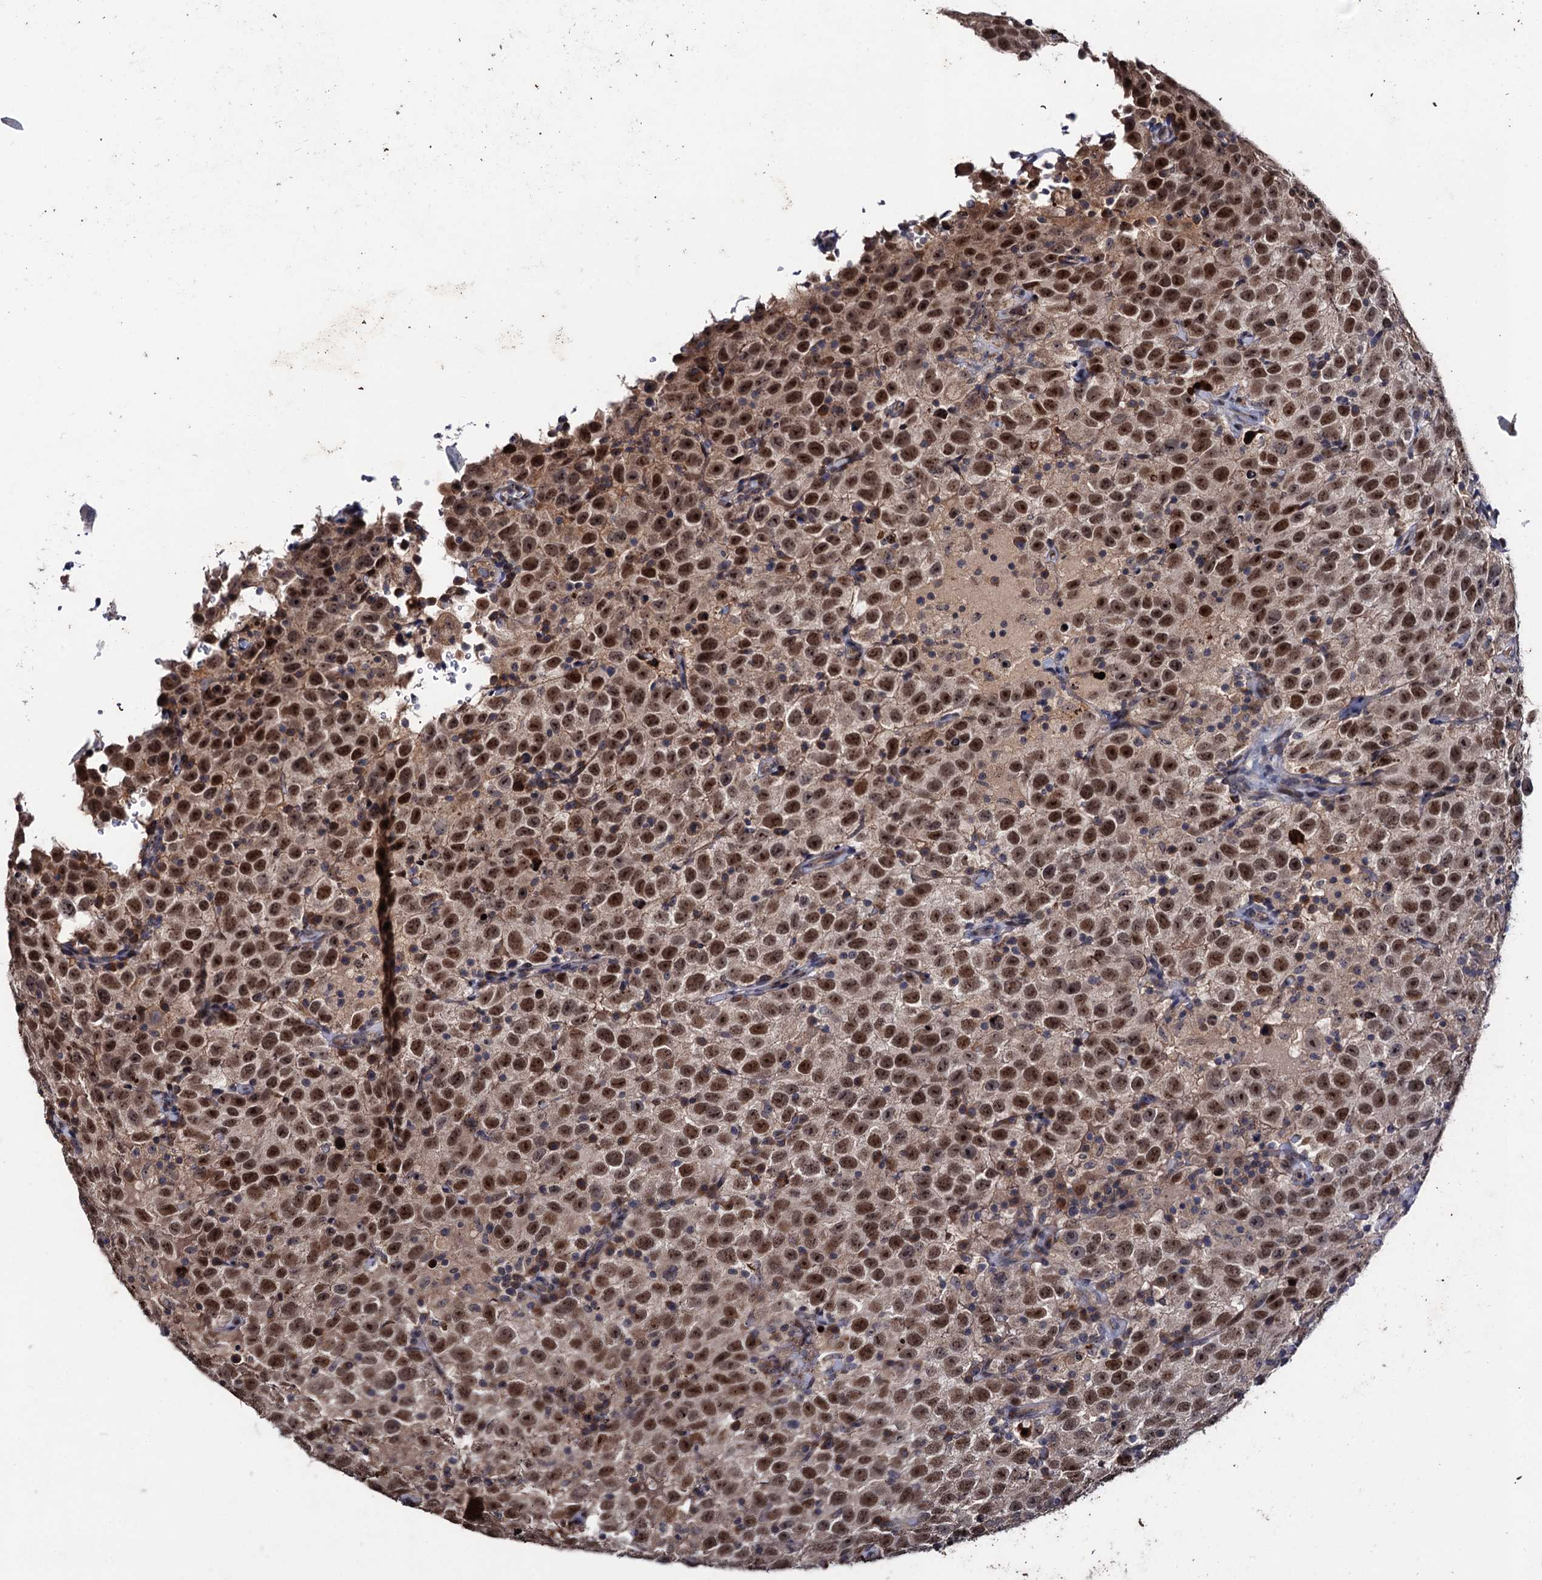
{"staining": {"intensity": "moderate", "quantity": ">75%", "location": "nuclear"}, "tissue": "testis cancer", "cell_type": "Tumor cells", "image_type": "cancer", "snomed": [{"axis": "morphology", "description": "Seminoma, NOS"}, {"axis": "topography", "description": "Testis"}], "caption": "This image reveals immunohistochemistry staining of human testis seminoma, with medium moderate nuclear positivity in about >75% of tumor cells.", "gene": "LRRC63", "patient": {"sex": "male", "age": 41}}